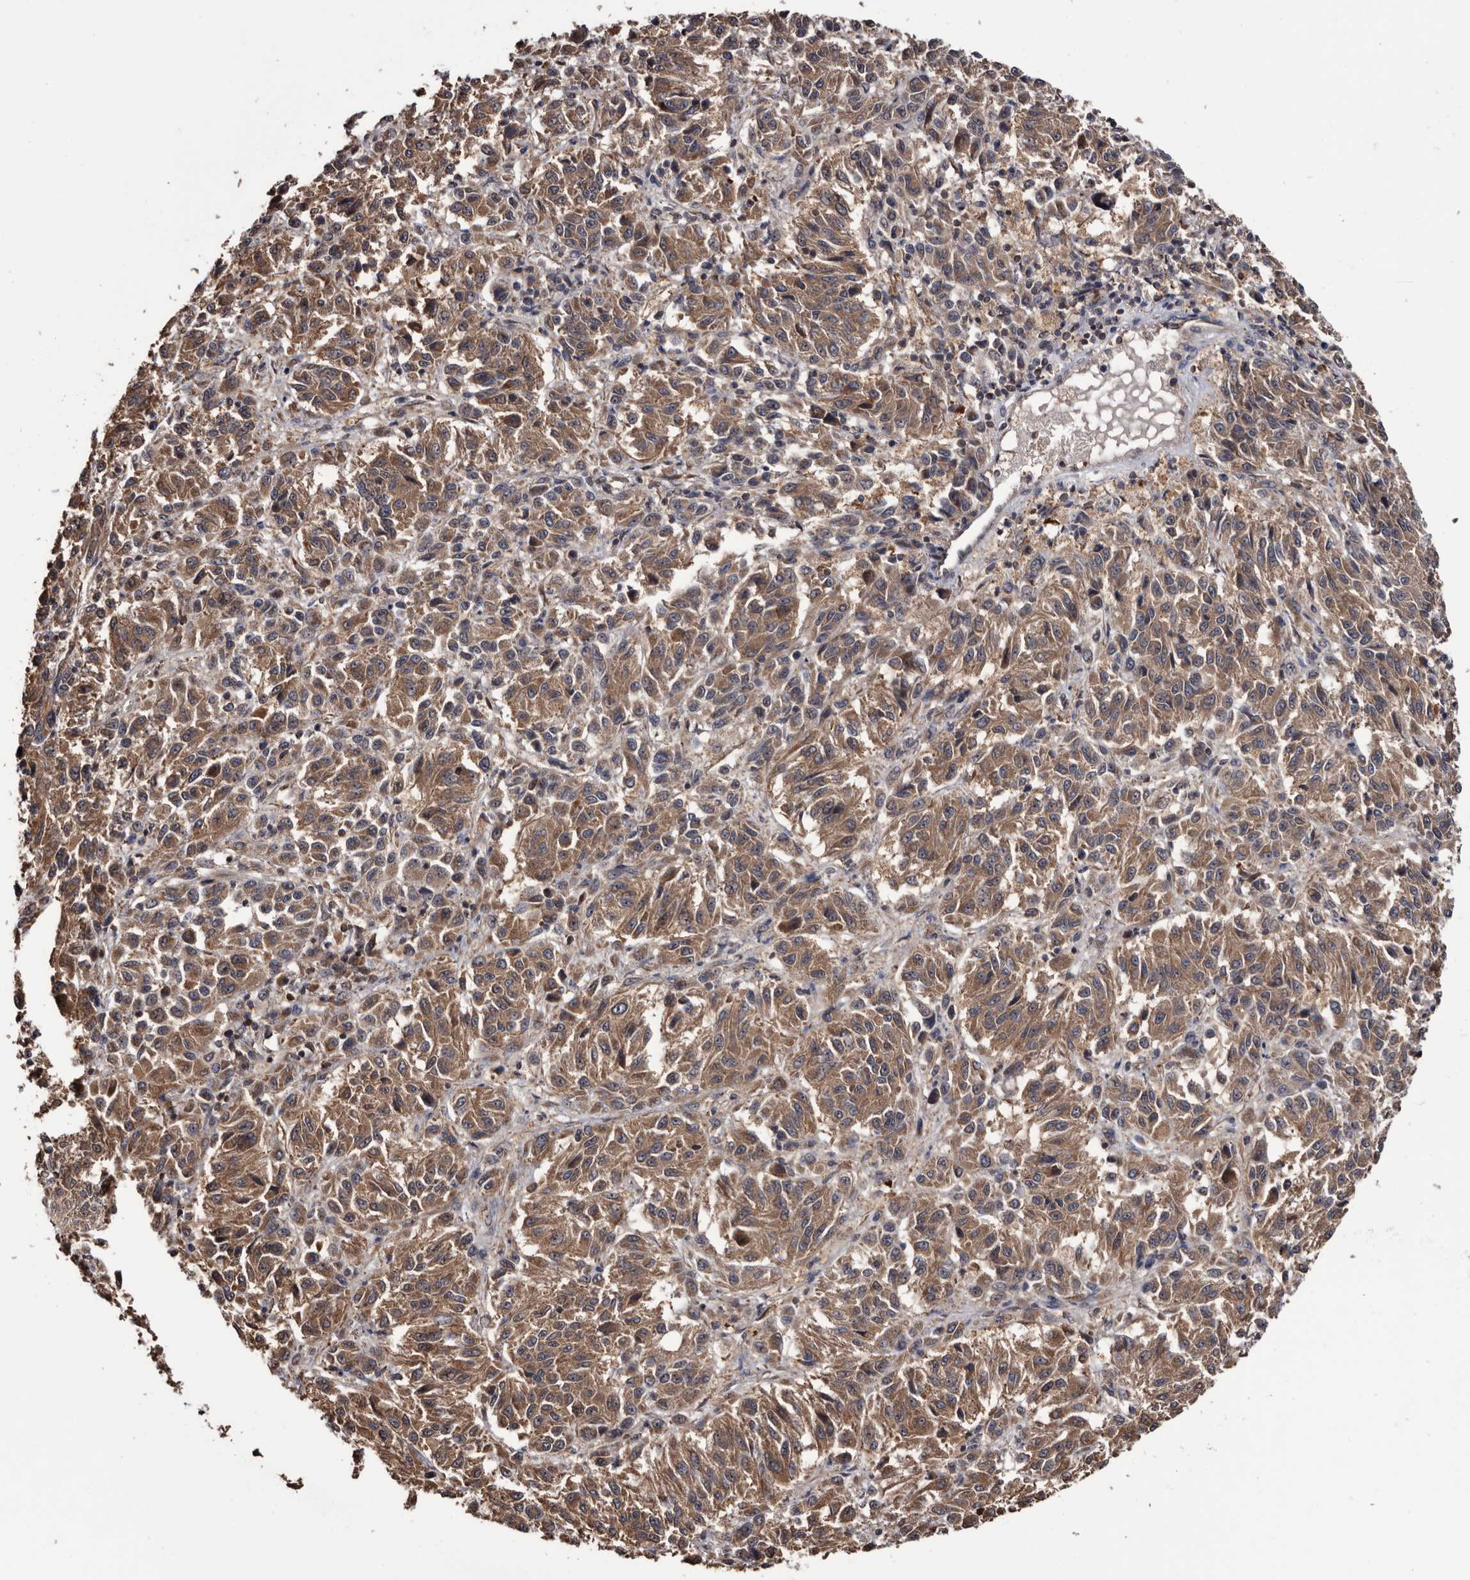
{"staining": {"intensity": "moderate", "quantity": ">75%", "location": "cytoplasmic/membranous"}, "tissue": "melanoma", "cell_type": "Tumor cells", "image_type": "cancer", "snomed": [{"axis": "morphology", "description": "Malignant melanoma, Metastatic site"}, {"axis": "topography", "description": "Lung"}], "caption": "Tumor cells exhibit moderate cytoplasmic/membranous positivity in about >75% of cells in melanoma.", "gene": "TTI2", "patient": {"sex": "male", "age": 64}}